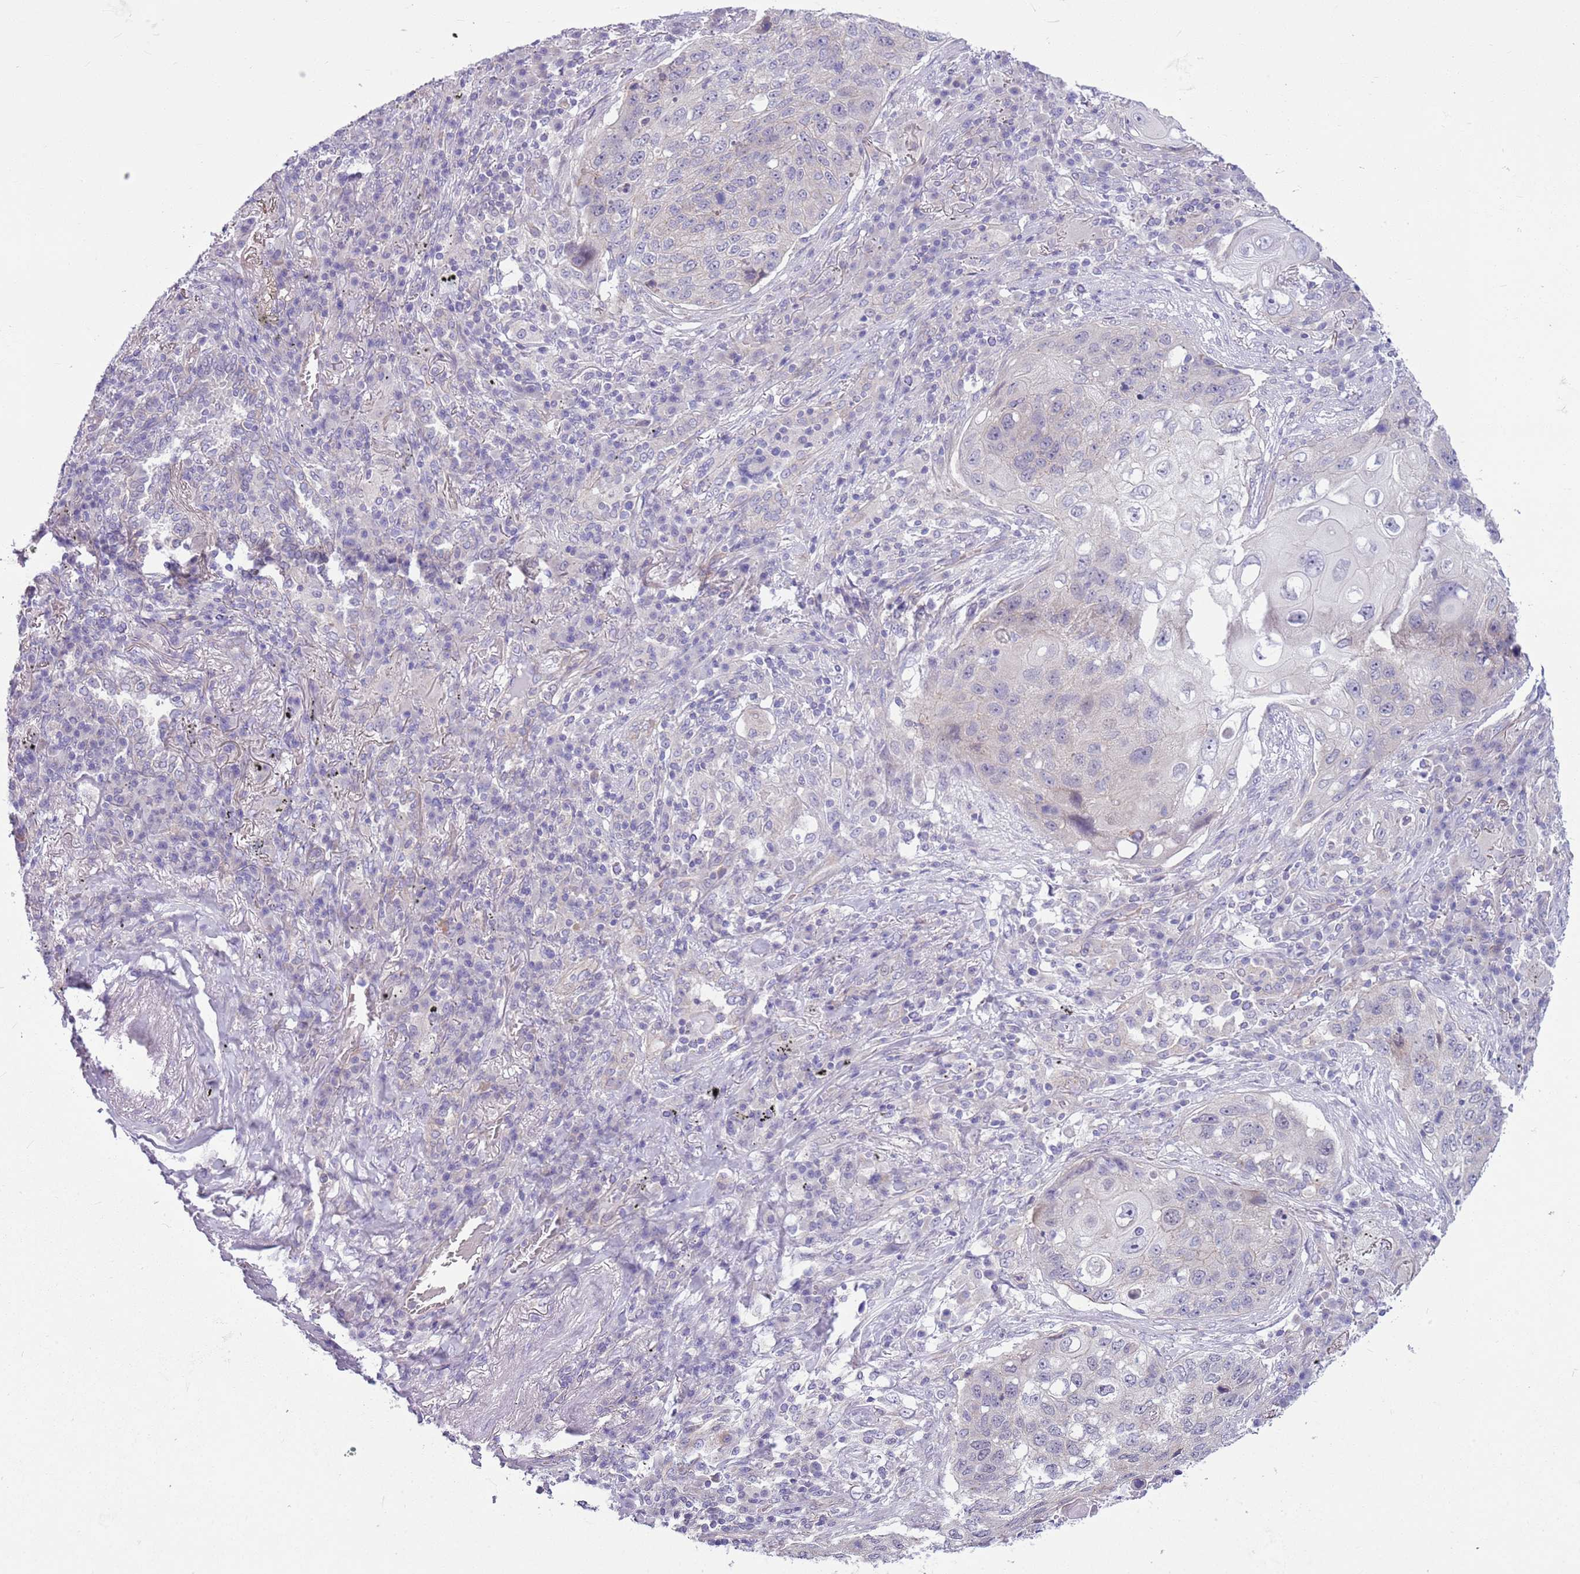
{"staining": {"intensity": "negative", "quantity": "none", "location": "none"}, "tissue": "lung cancer", "cell_type": "Tumor cells", "image_type": "cancer", "snomed": [{"axis": "morphology", "description": "Squamous cell carcinoma, NOS"}, {"axis": "topography", "description": "Lung"}], "caption": "Tumor cells are negative for brown protein staining in lung cancer. (Brightfield microscopy of DAB immunohistochemistry at high magnification).", "gene": "PARP8", "patient": {"sex": "female", "age": 63}}